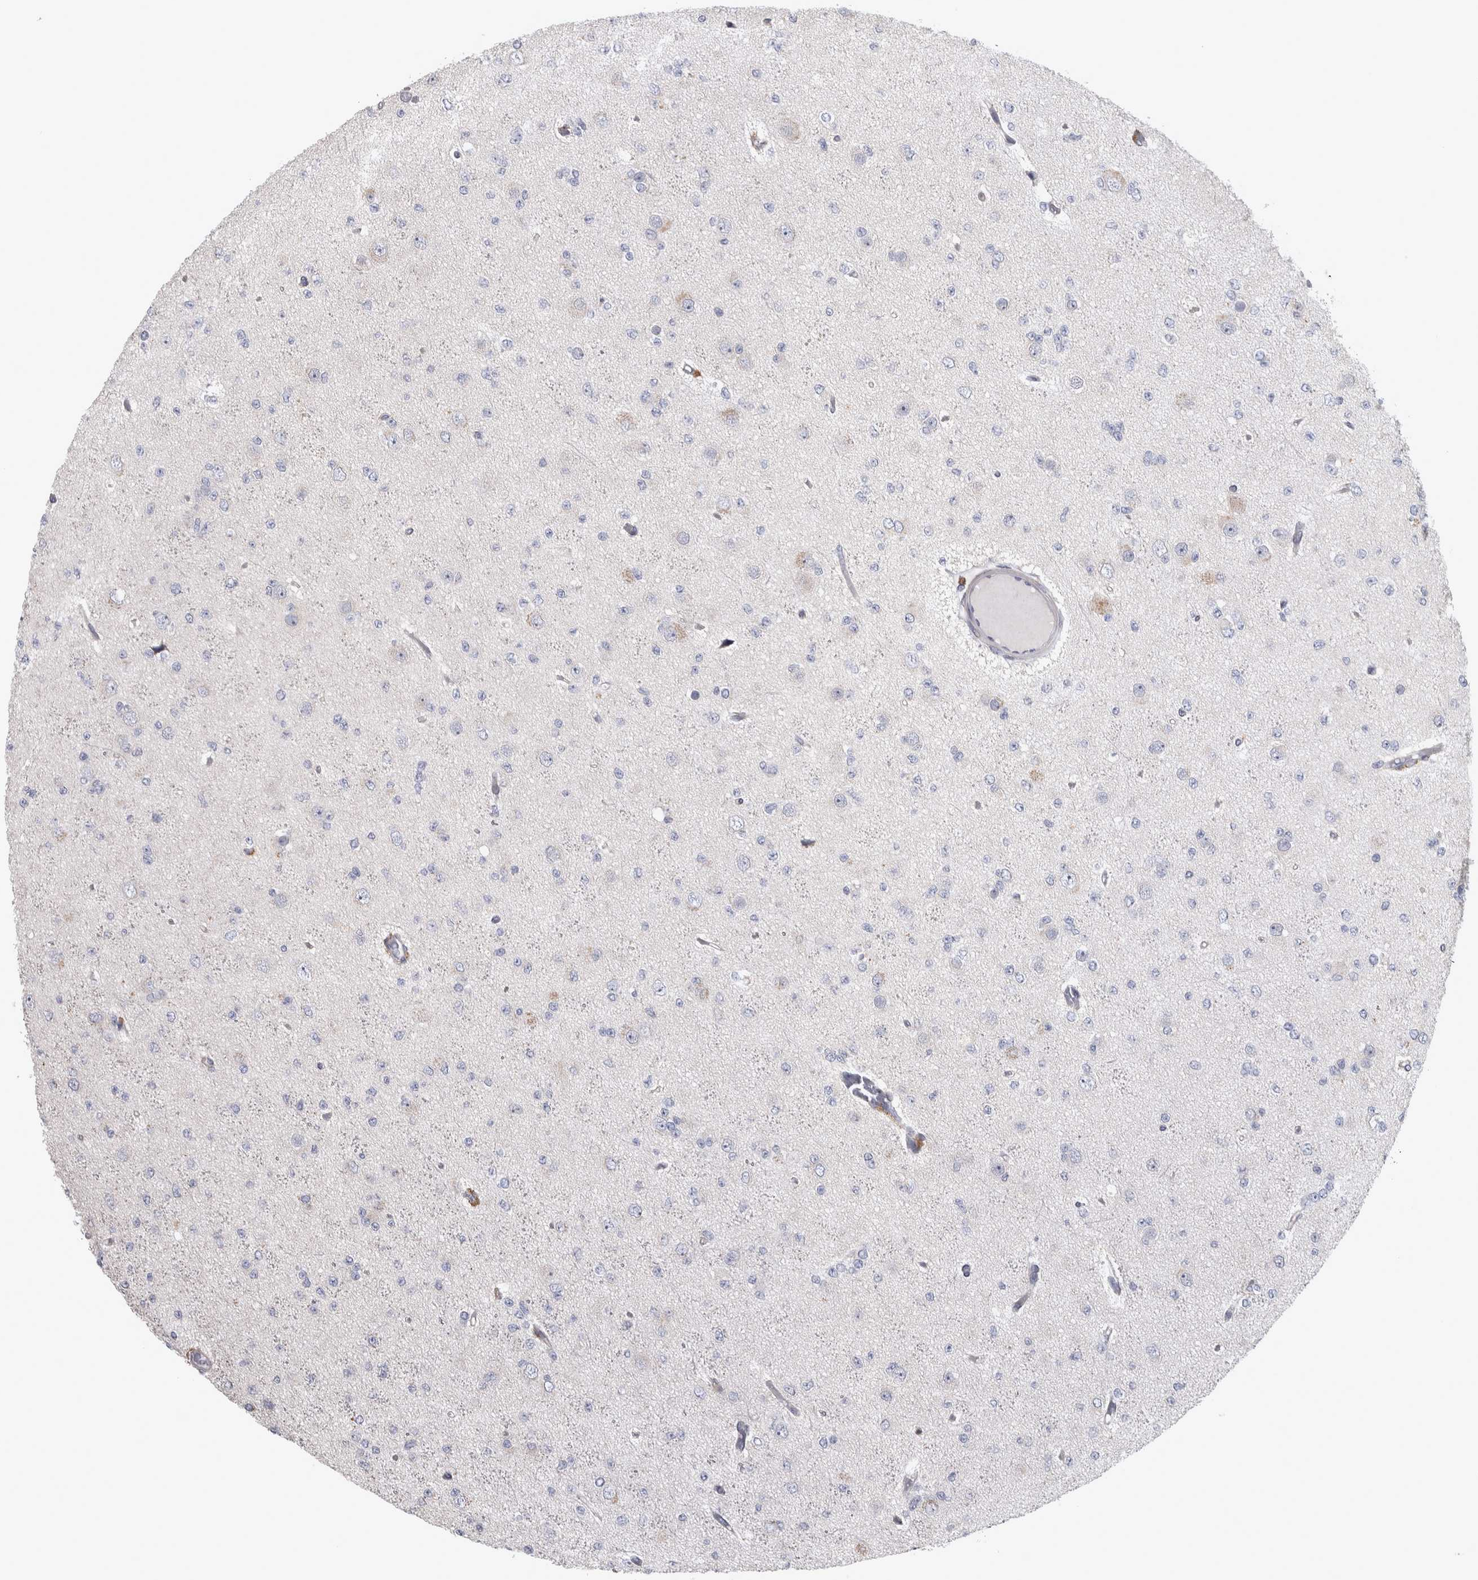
{"staining": {"intensity": "negative", "quantity": "none", "location": "none"}, "tissue": "glioma", "cell_type": "Tumor cells", "image_type": "cancer", "snomed": [{"axis": "morphology", "description": "Glioma, malignant, Low grade"}, {"axis": "topography", "description": "Brain"}], "caption": "Immunohistochemistry (IHC) of human glioma displays no positivity in tumor cells.", "gene": "PRKCI", "patient": {"sex": "female", "age": 22}}